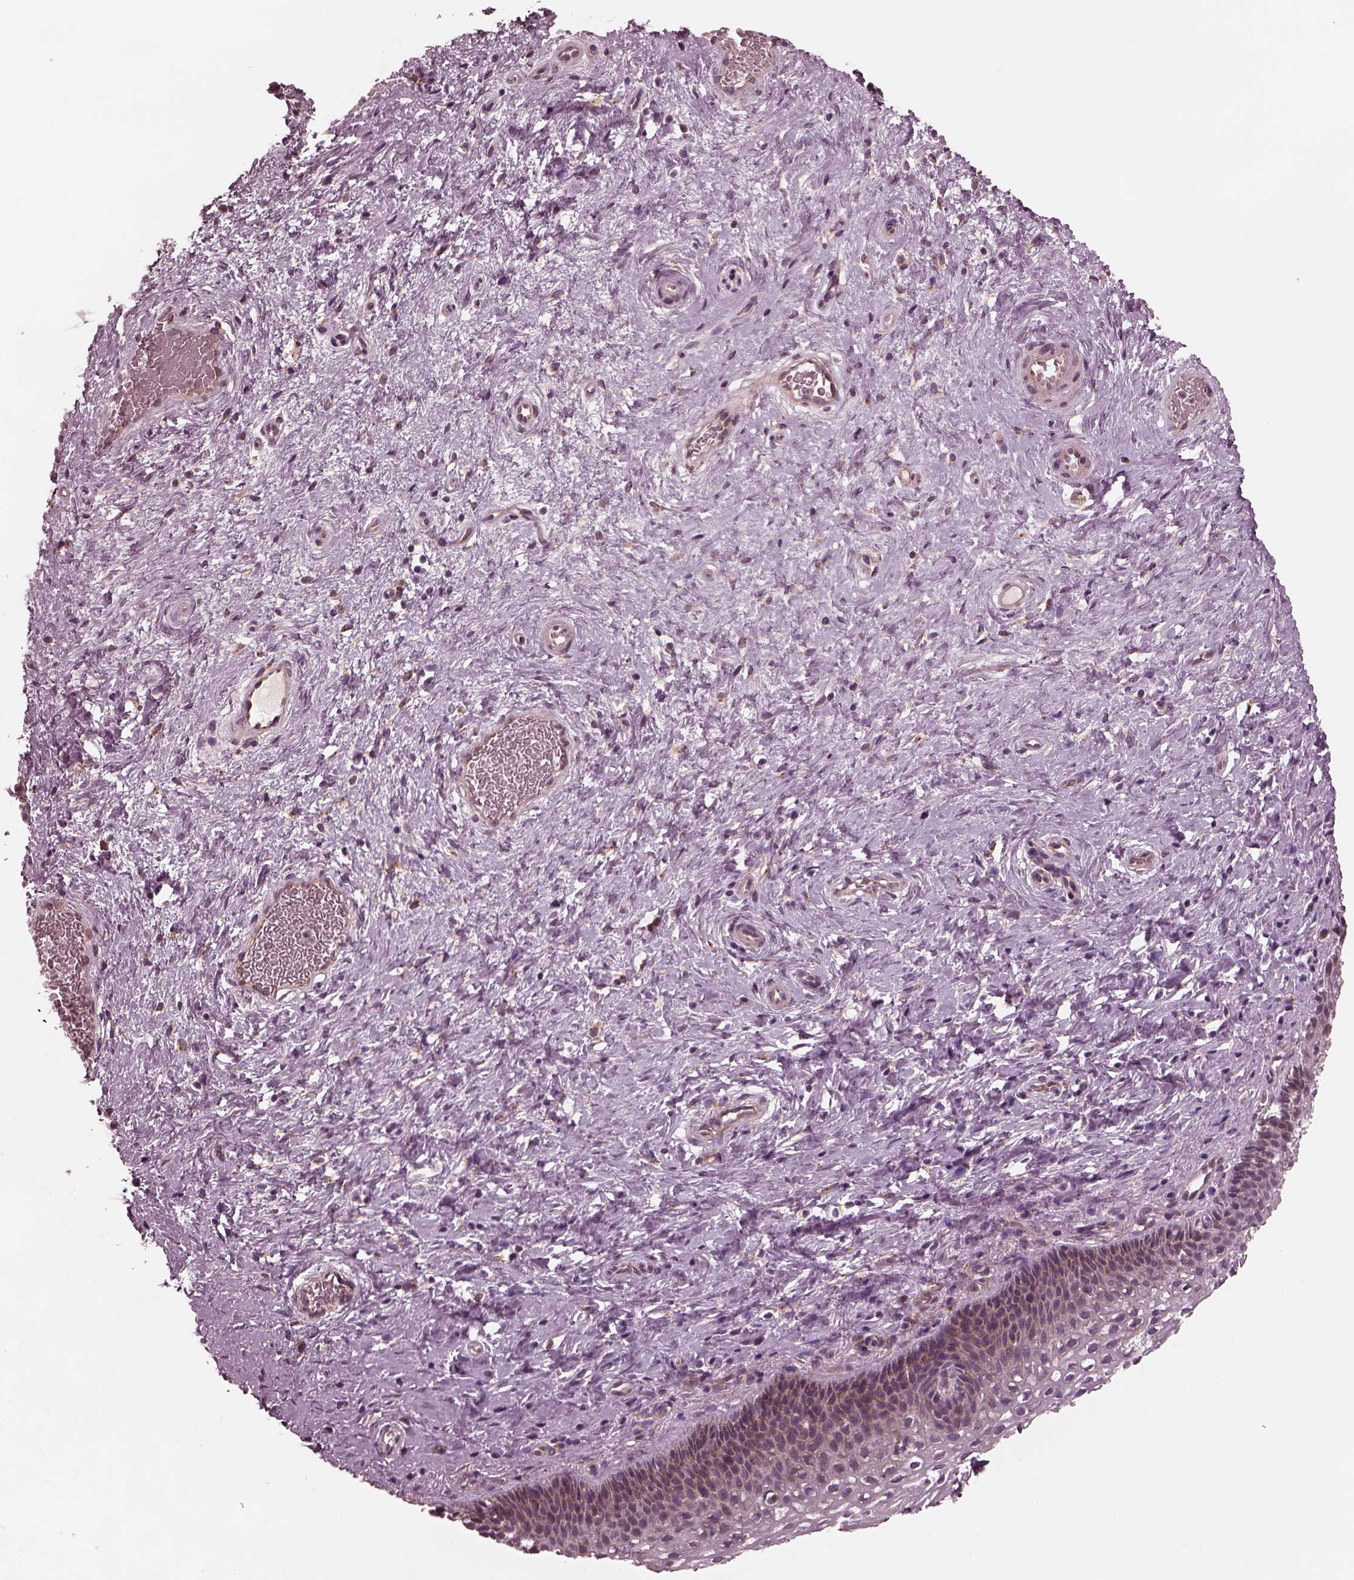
{"staining": {"intensity": "weak", "quantity": "25%-75%", "location": "cytoplasmic/membranous"}, "tissue": "cervix", "cell_type": "Glandular cells", "image_type": "normal", "snomed": [{"axis": "morphology", "description": "Normal tissue, NOS"}, {"axis": "topography", "description": "Cervix"}], "caption": "Brown immunohistochemical staining in unremarkable cervix shows weak cytoplasmic/membranous positivity in about 25%-75% of glandular cells. (DAB = brown stain, brightfield microscopy at high magnification).", "gene": "TUBG1", "patient": {"sex": "female", "age": 34}}